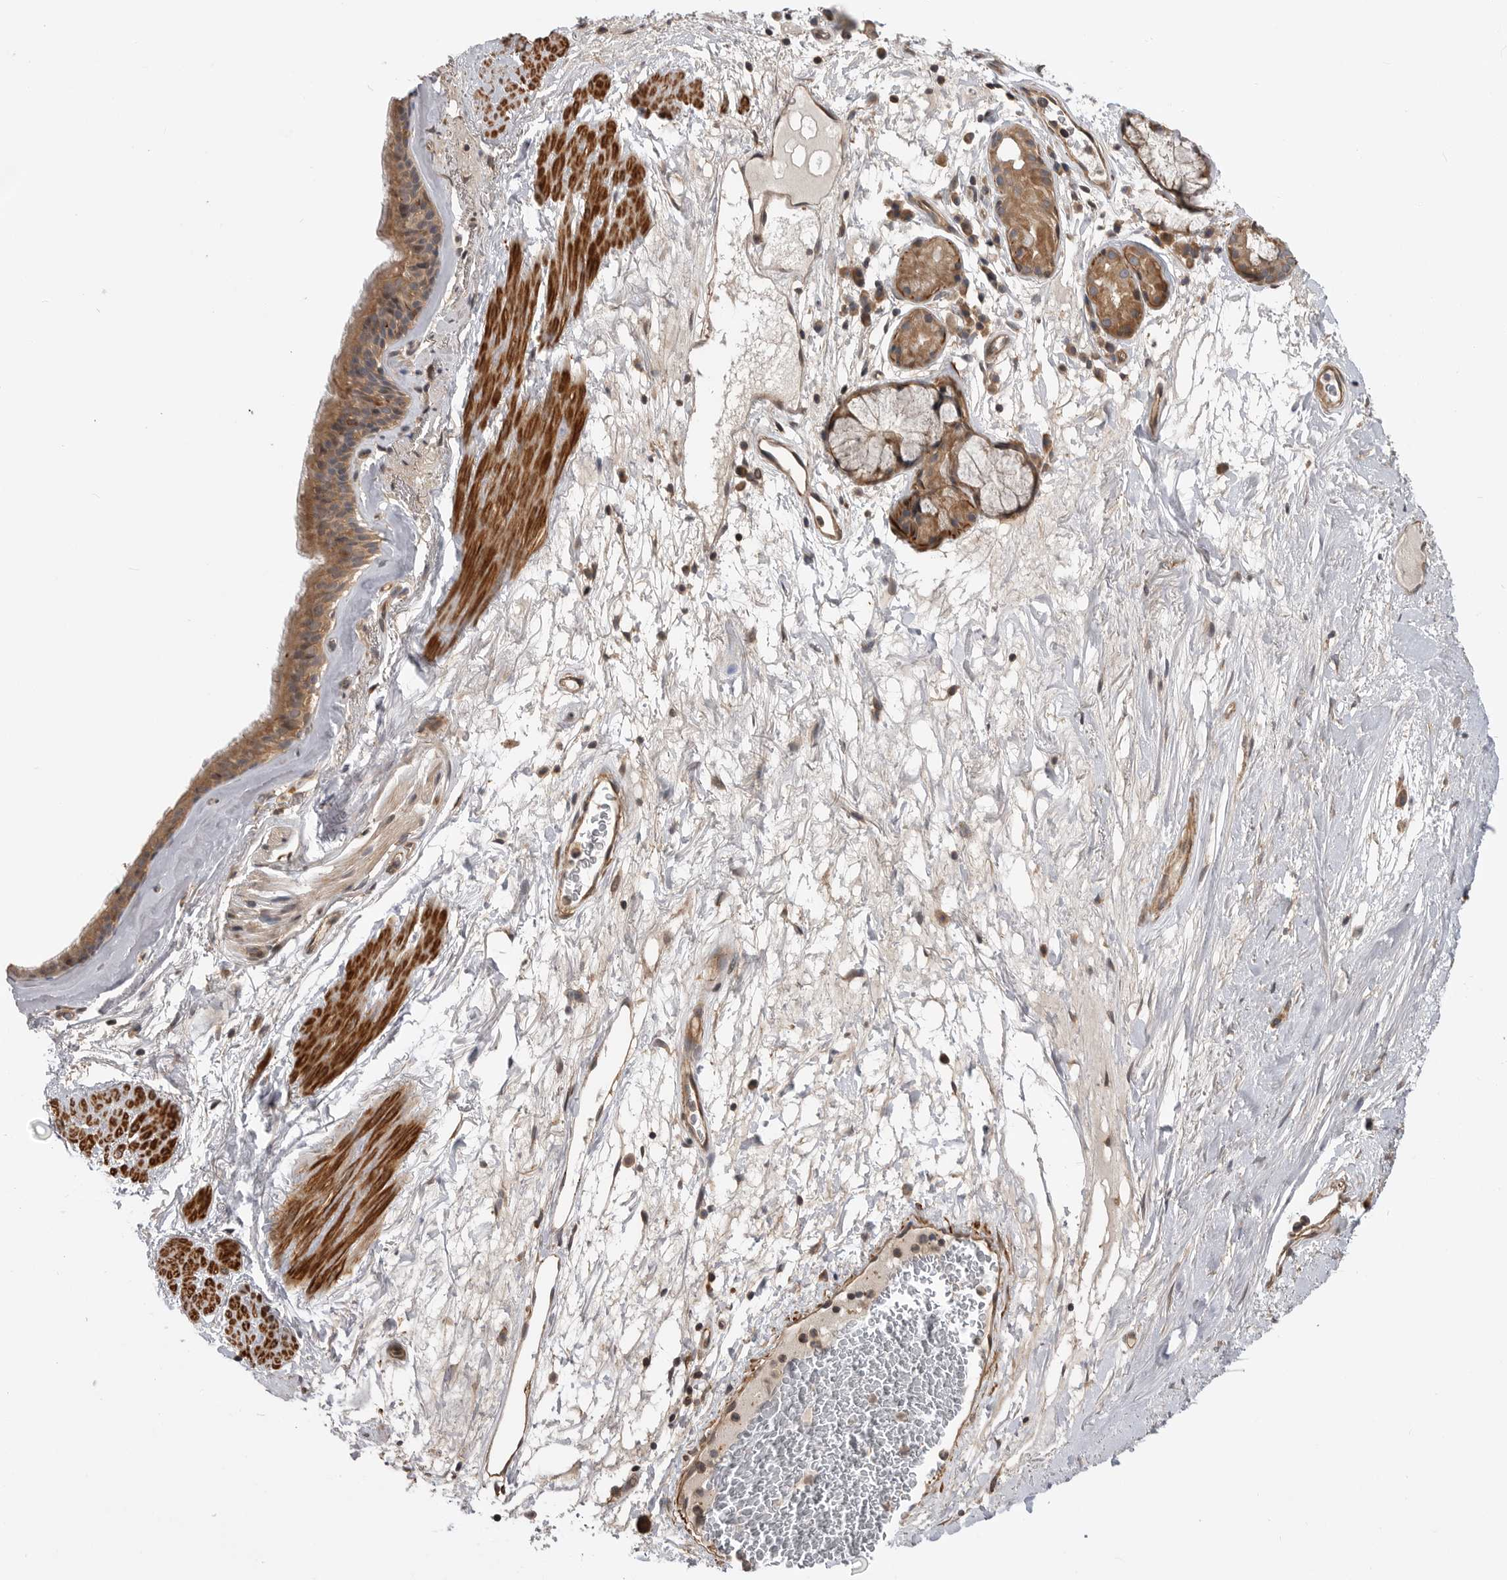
{"staining": {"intensity": "moderate", "quantity": ">75%", "location": "cytoplasmic/membranous"}, "tissue": "bronchus", "cell_type": "Respiratory epithelial cells", "image_type": "normal", "snomed": [{"axis": "morphology", "description": "Normal tissue, NOS"}, {"axis": "topography", "description": "Cartilage tissue"}], "caption": "Immunohistochemical staining of benign bronchus displays moderate cytoplasmic/membranous protein positivity in about >75% of respiratory epithelial cells.", "gene": "TRIM56", "patient": {"sex": "female", "age": 63}}